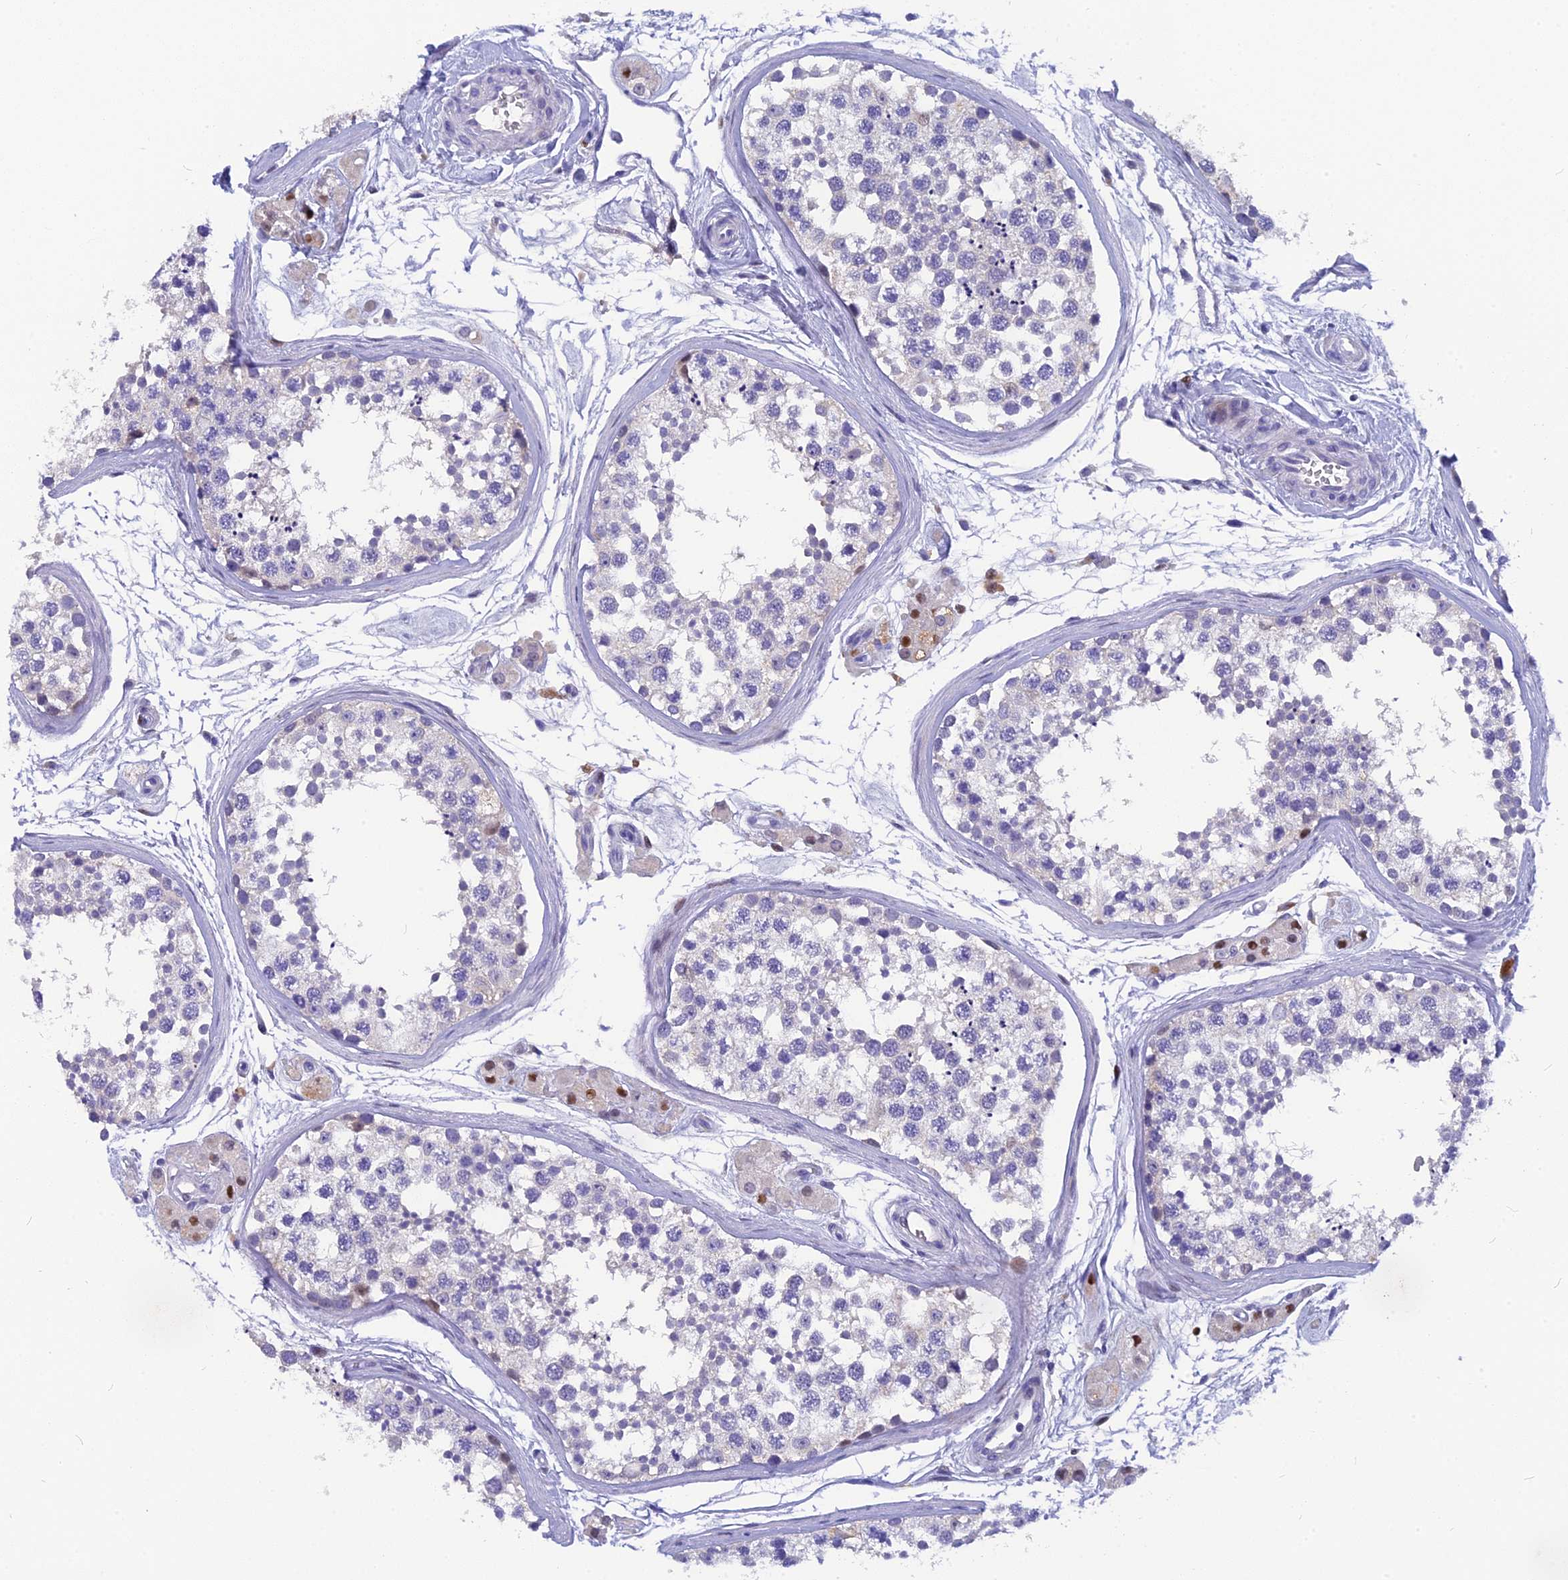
{"staining": {"intensity": "negative", "quantity": "none", "location": "none"}, "tissue": "testis", "cell_type": "Cells in seminiferous ducts", "image_type": "normal", "snomed": [{"axis": "morphology", "description": "Normal tissue, NOS"}, {"axis": "topography", "description": "Testis"}], "caption": "This is an immunohistochemistry photomicrograph of benign human testis. There is no expression in cells in seminiferous ducts.", "gene": "NKPD1", "patient": {"sex": "male", "age": 56}}